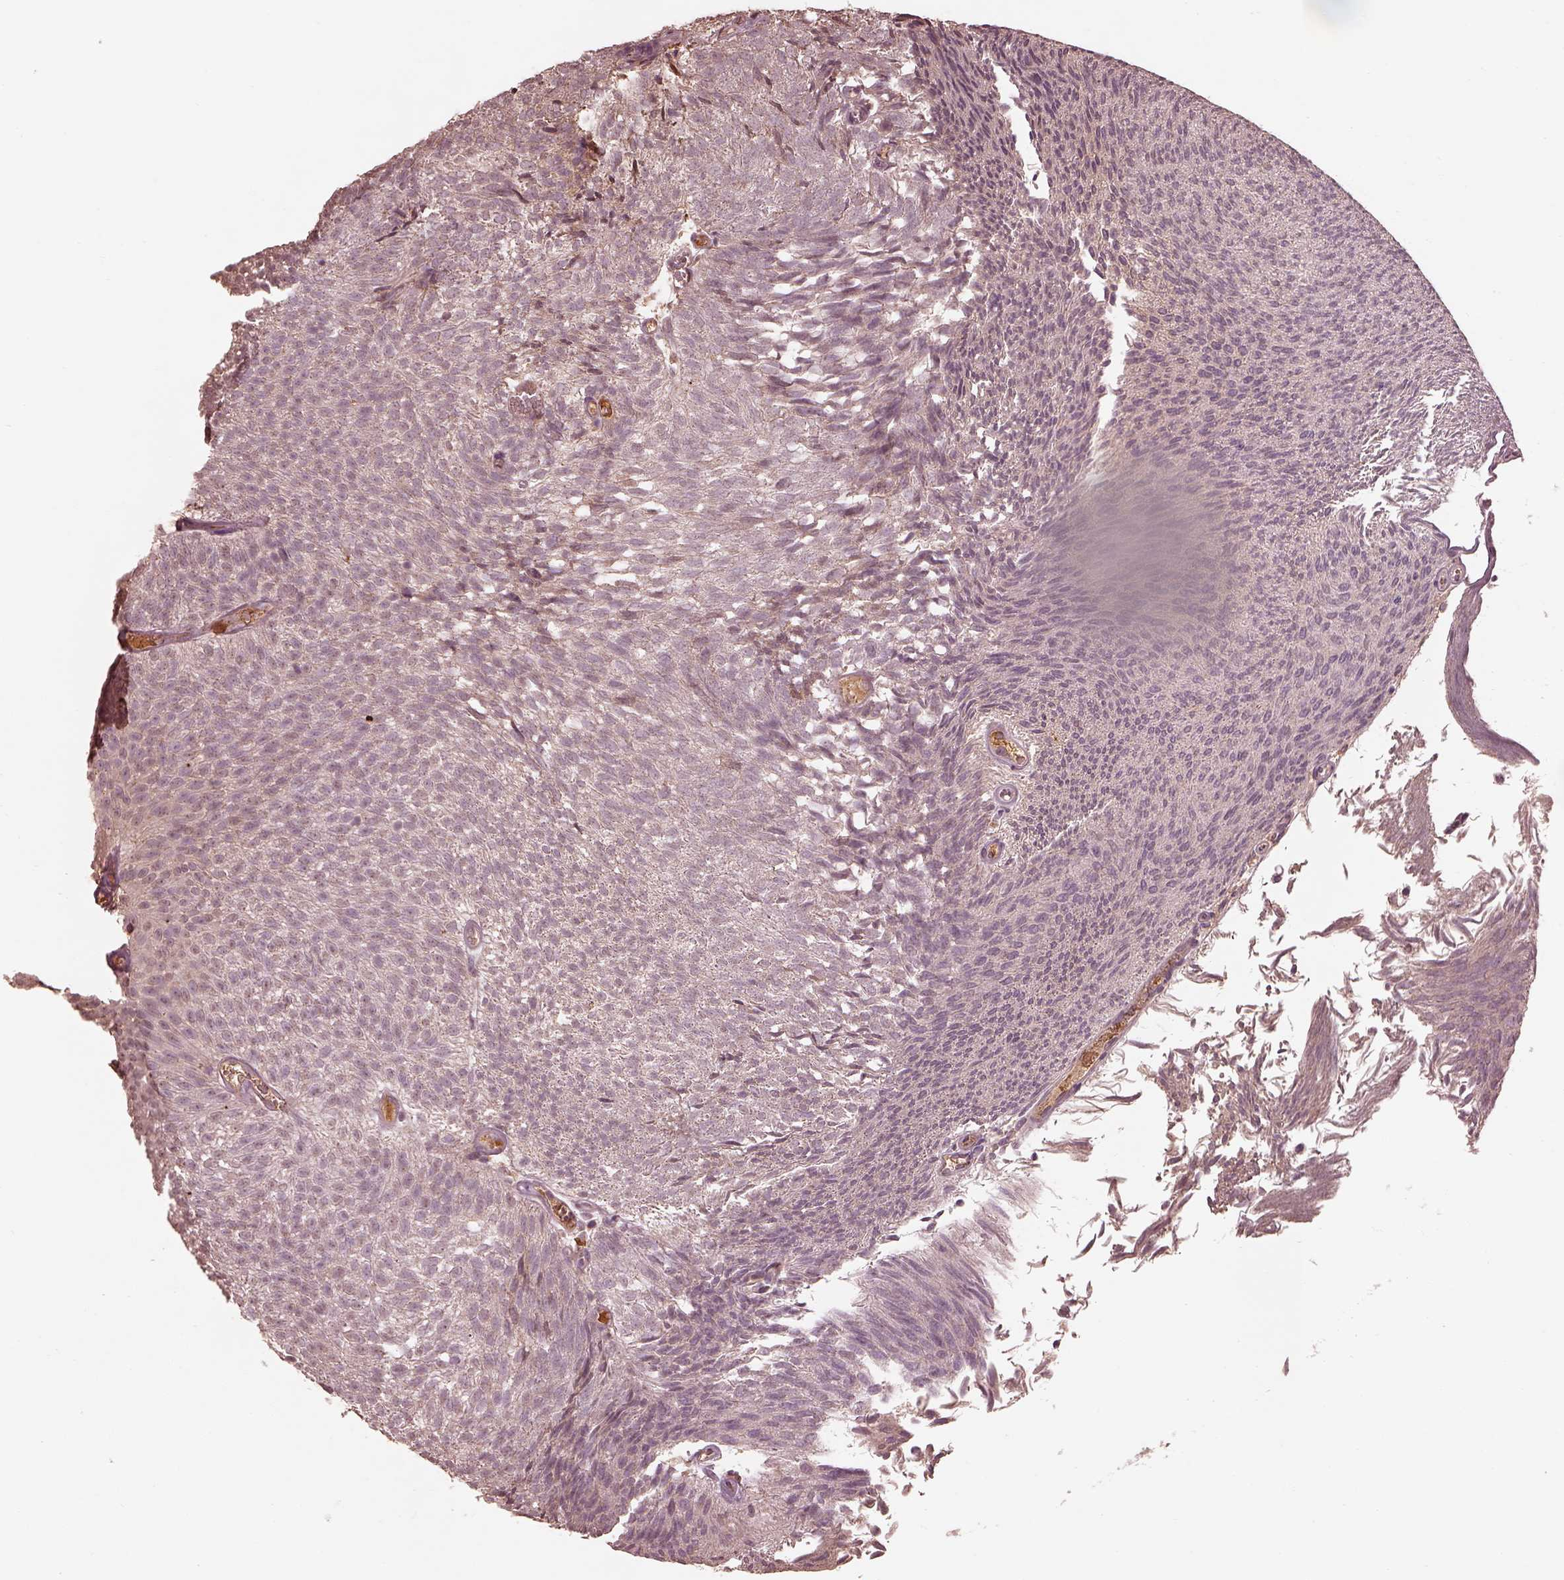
{"staining": {"intensity": "negative", "quantity": "none", "location": "none"}, "tissue": "urothelial cancer", "cell_type": "Tumor cells", "image_type": "cancer", "snomed": [{"axis": "morphology", "description": "Urothelial carcinoma, Low grade"}, {"axis": "topography", "description": "Urinary bladder"}], "caption": "There is no significant expression in tumor cells of urothelial cancer.", "gene": "CALR3", "patient": {"sex": "male", "age": 77}}